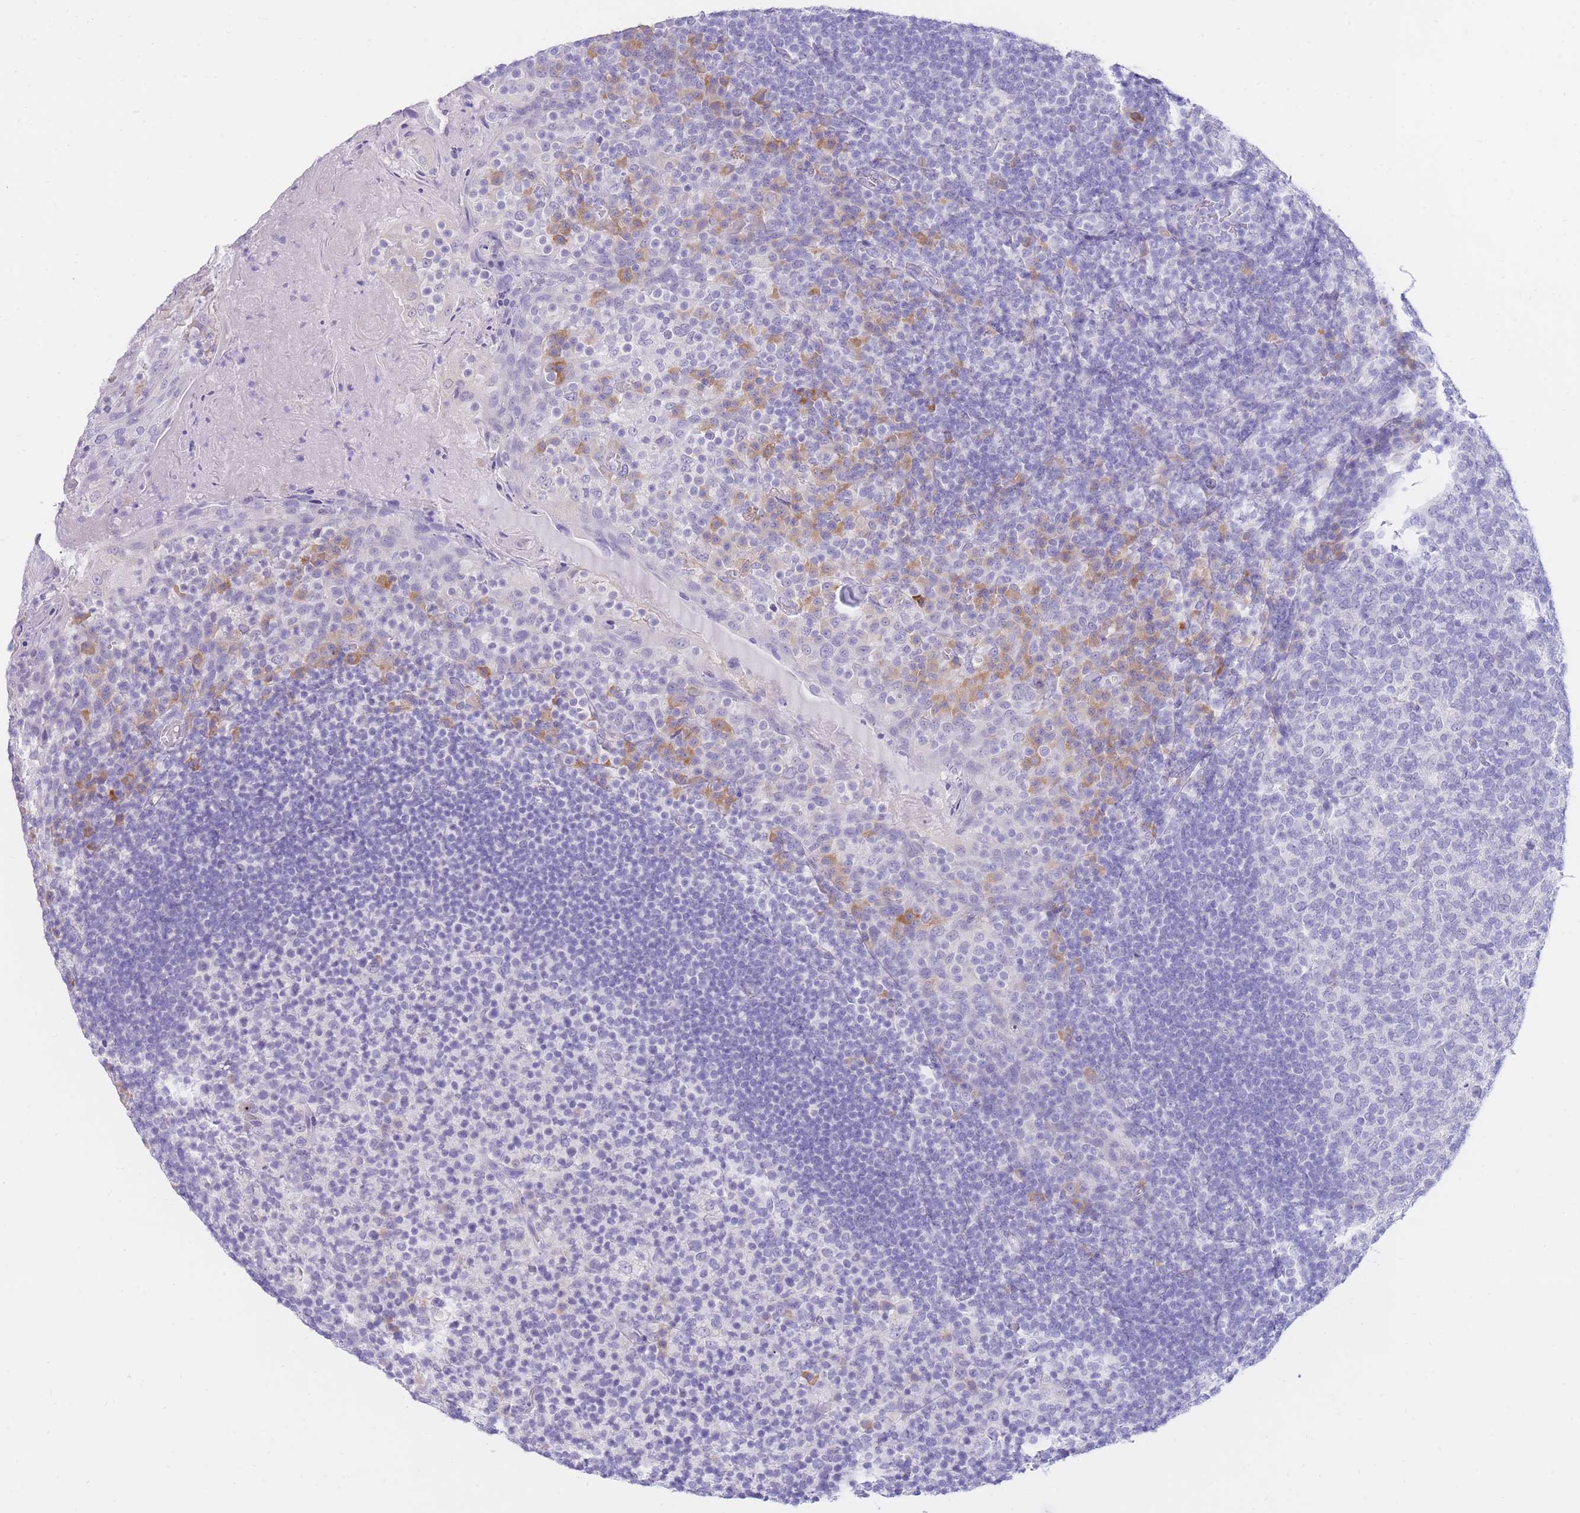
{"staining": {"intensity": "negative", "quantity": "none", "location": "none"}, "tissue": "tonsil", "cell_type": "Germinal center cells", "image_type": "normal", "snomed": [{"axis": "morphology", "description": "Normal tissue, NOS"}, {"axis": "topography", "description": "Tonsil"}], "caption": "Immunohistochemistry histopathology image of normal tonsil: human tonsil stained with DAB reveals no significant protein expression in germinal center cells. (DAB (3,3'-diaminobenzidine) IHC visualized using brightfield microscopy, high magnification).", "gene": "SSUH2", "patient": {"sex": "female", "age": 10}}